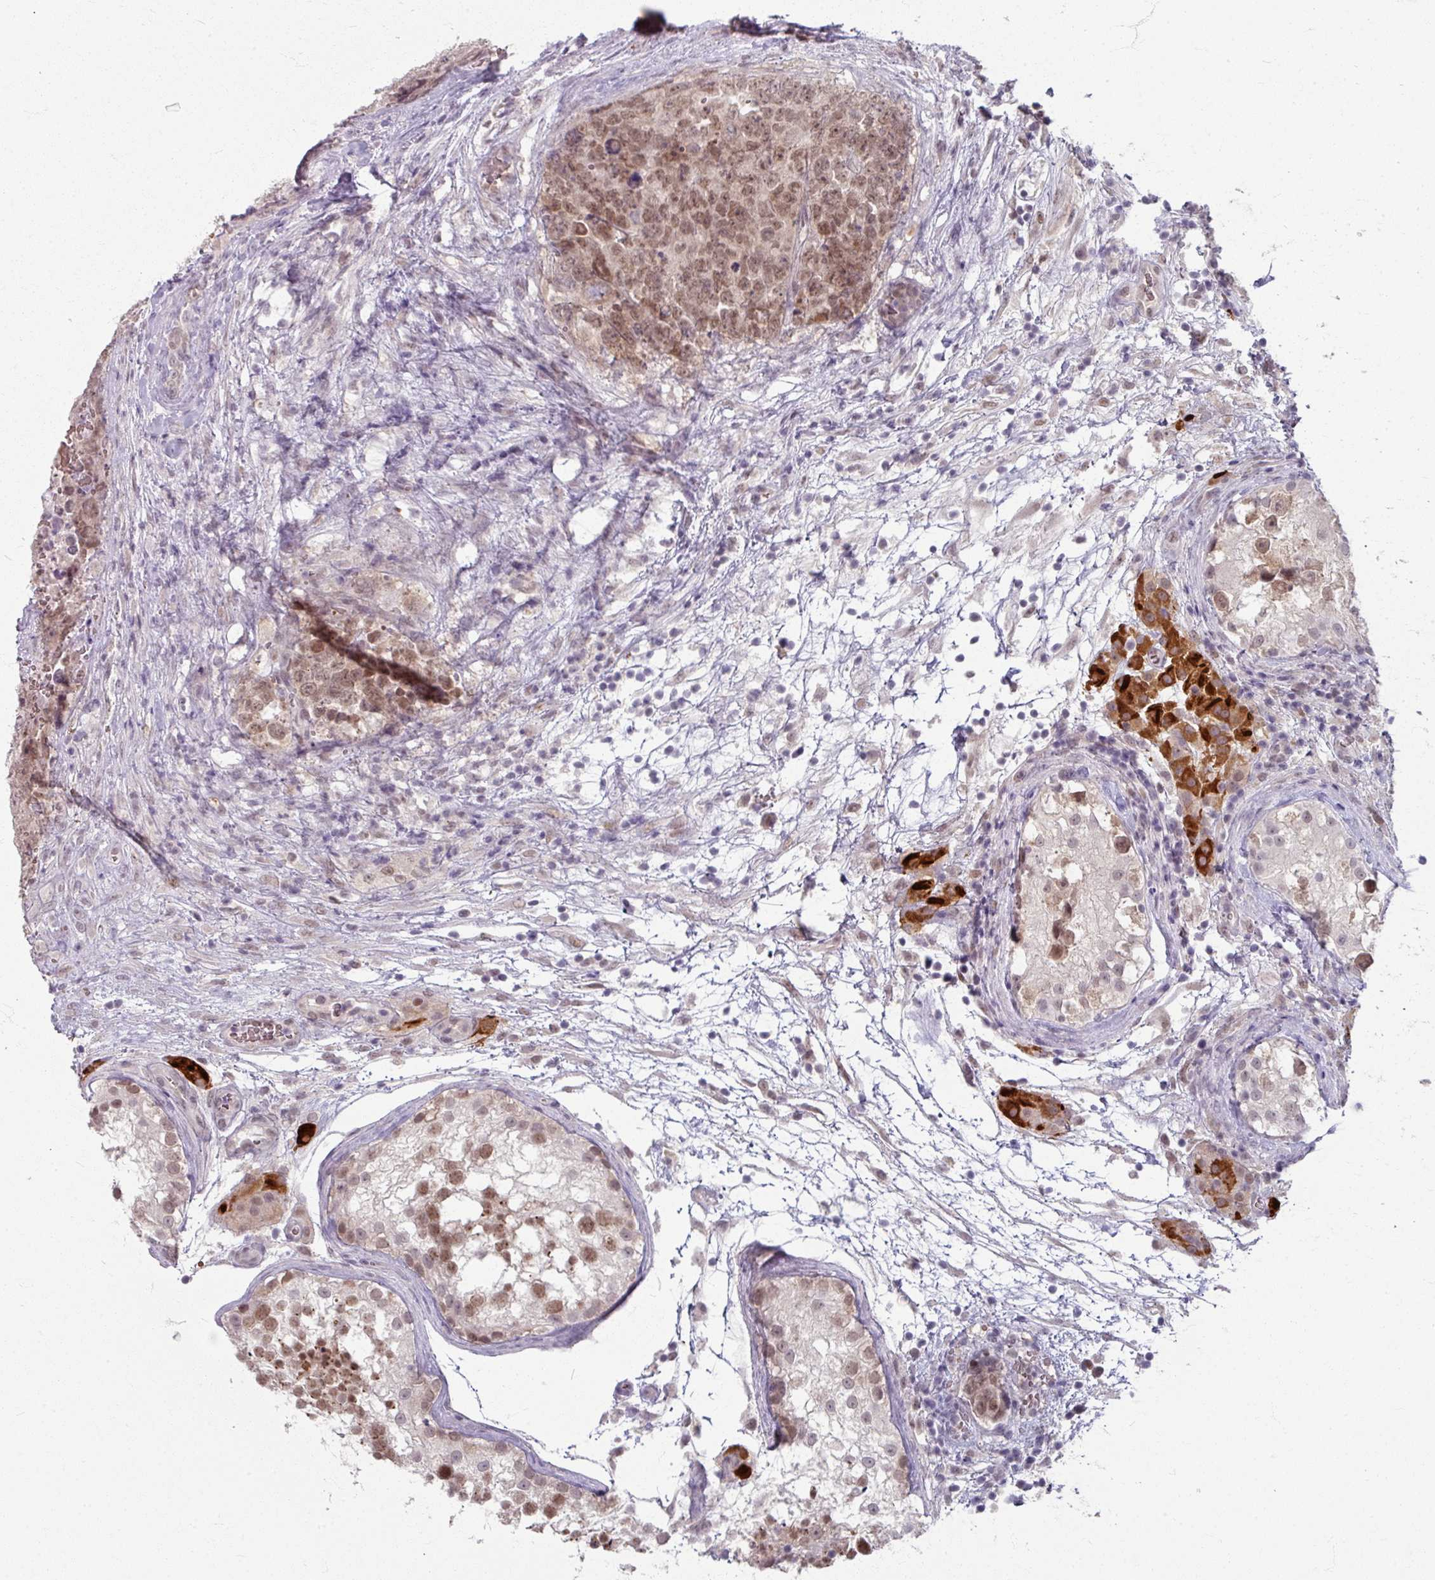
{"staining": {"intensity": "weak", "quantity": ">75%", "location": "nuclear"}, "tissue": "testis cancer", "cell_type": "Tumor cells", "image_type": "cancer", "snomed": [{"axis": "morphology", "description": "Seminoma, NOS"}, {"axis": "morphology", "description": "Teratoma, malignant, NOS"}, {"axis": "topography", "description": "Testis"}], "caption": "Testis cancer (seminoma) was stained to show a protein in brown. There is low levels of weak nuclear expression in approximately >75% of tumor cells. (Brightfield microscopy of DAB IHC at high magnification).", "gene": "KMT5C", "patient": {"sex": "male", "age": 34}}